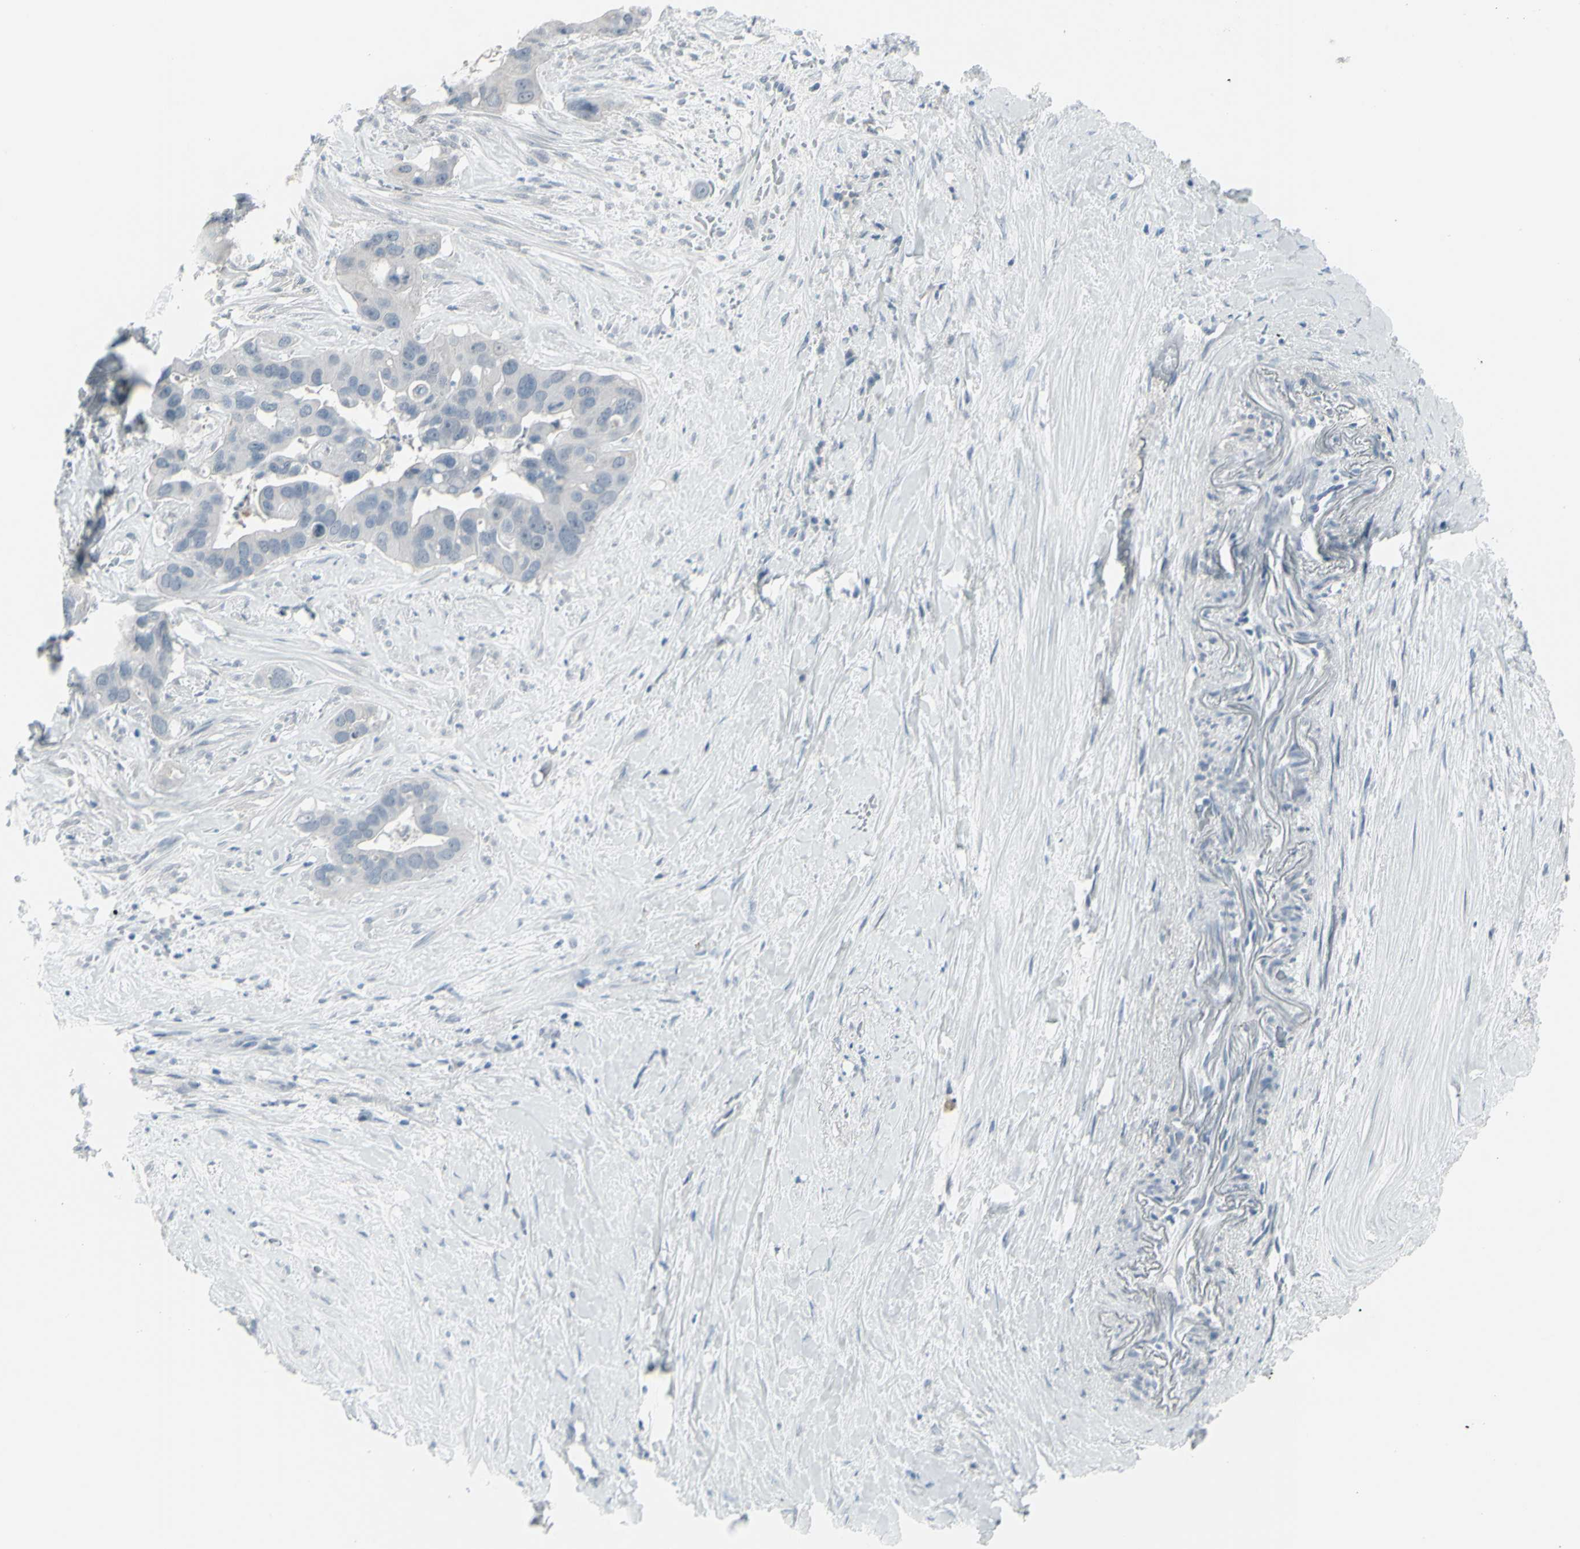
{"staining": {"intensity": "negative", "quantity": "none", "location": "none"}, "tissue": "liver cancer", "cell_type": "Tumor cells", "image_type": "cancer", "snomed": [{"axis": "morphology", "description": "Cholangiocarcinoma"}, {"axis": "topography", "description": "Liver"}], "caption": "Liver cancer was stained to show a protein in brown. There is no significant staining in tumor cells. Brightfield microscopy of IHC stained with DAB (brown) and hematoxylin (blue), captured at high magnification.", "gene": "RAB3A", "patient": {"sex": "female", "age": 65}}